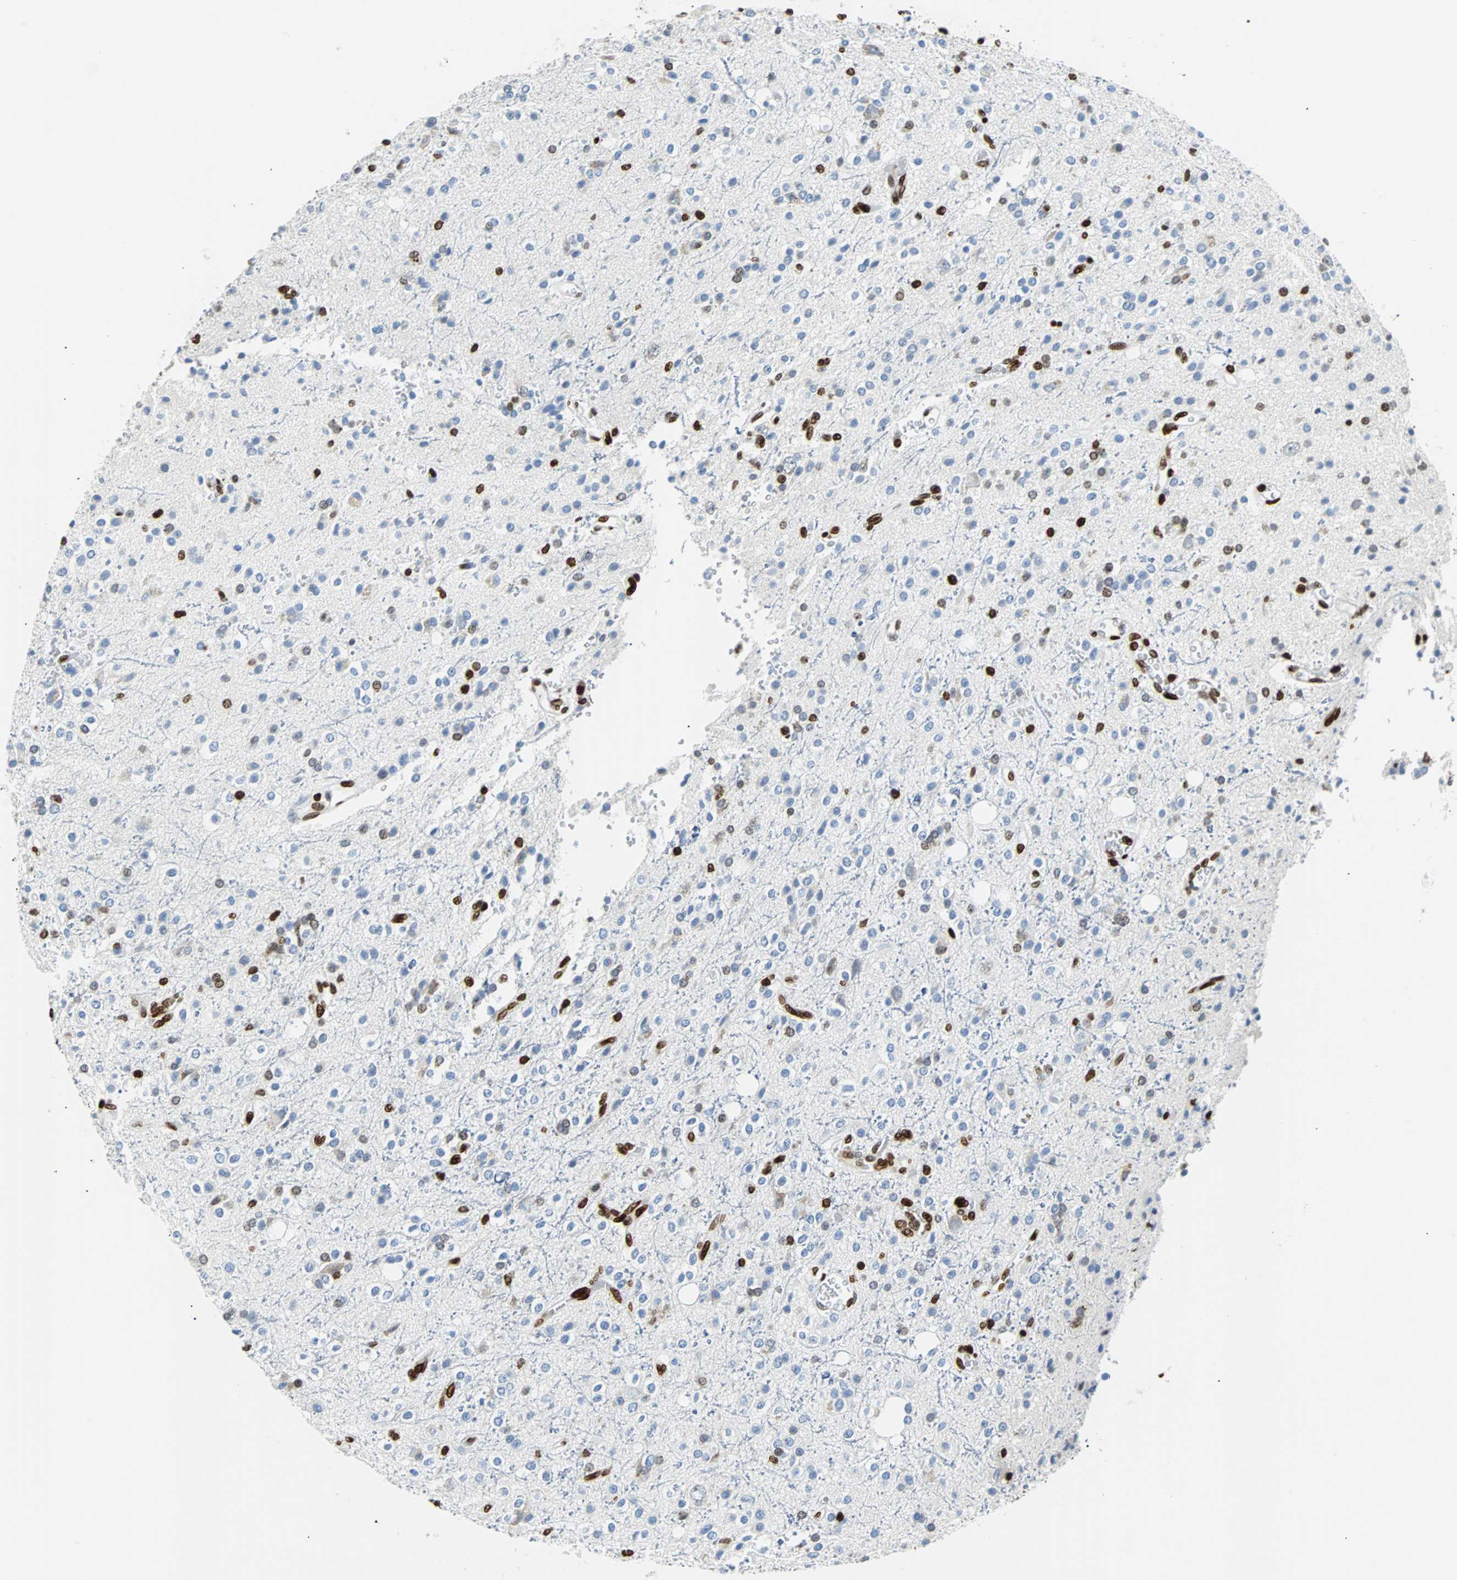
{"staining": {"intensity": "strong", "quantity": "<25%", "location": "nuclear"}, "tissue": "glioma", "cell_type": "Tumor cells", "image_type": "cancer", "snomed": [{"axis": "morphology", "description": "Glioma, malignant, High grade"}, {"axis": "topography", "description": "Brain"}], "caption": "Human glioma stained for a protein (brown) displays strong nuclear positive positivity in approximately <25% of tumor cells.", "gene": "ZNF131", "patient": {"sex": "male", "age": 47}}